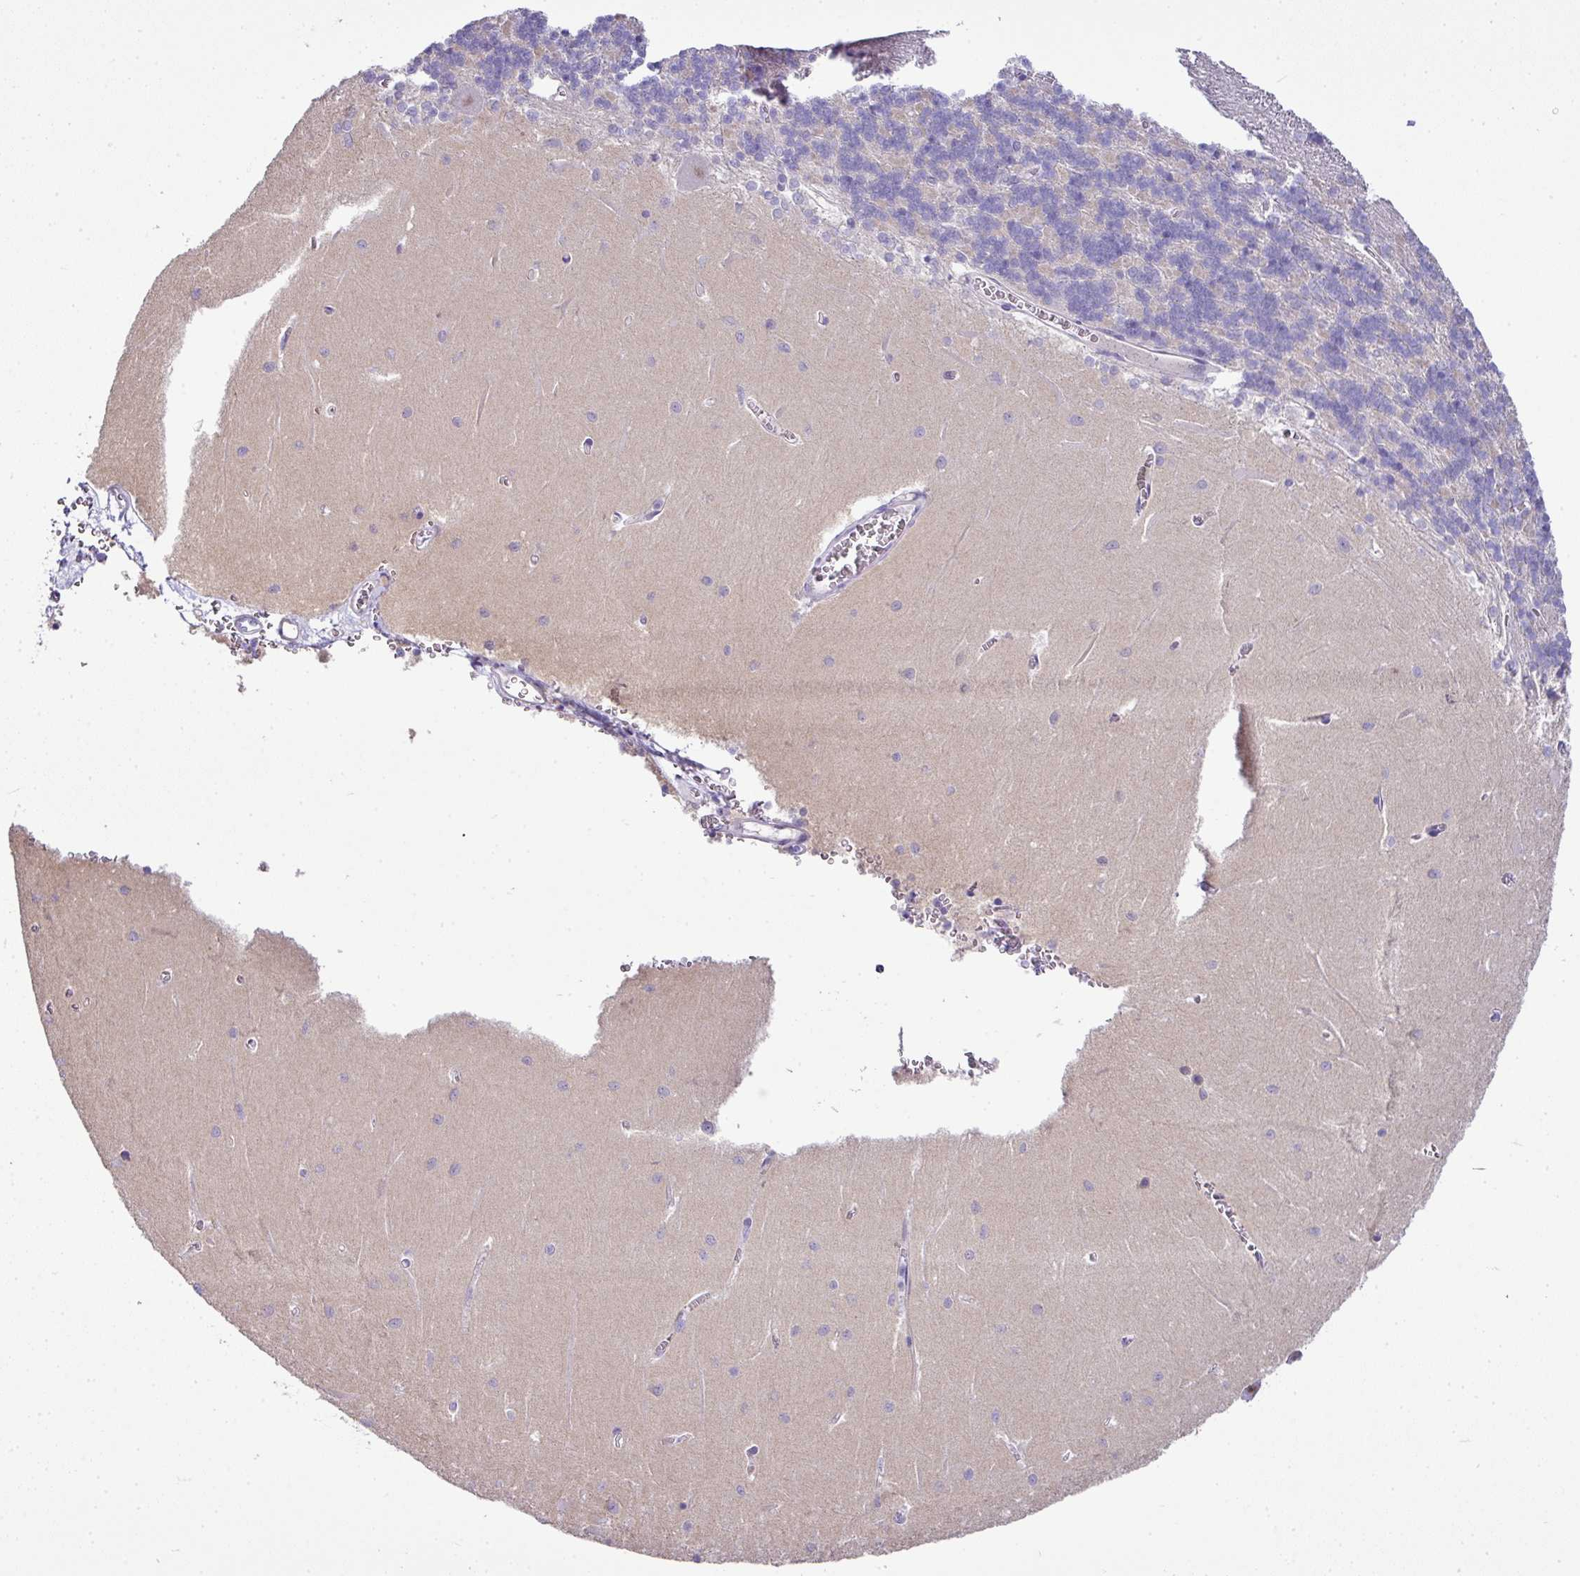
{"staining": {"intensity": "negative", "quantity": "none", "location": "none"}, "tissue": "cerebellum", "cell_type": "Cells in granular layer", "image_type": "normal", "snomed": [{"axis": "morphology", "description": "Normal tissue, NOS"}, {"axis": "topography", "description": "Cerebellum"}], "caption": "This is a micrograph of immunohistochemistry staining of unremarkable cerebellum, which shows no expression in cells in granular layer. The staining was performed using DAB (3,3'-diaminobenzidine) to visualize the protein expression in brown, while the nuclei were stained in blue with hematoxylin (Magnification: 20x).", "gene": "BCL11A", "patient": {"sex": "male", "age": 37}}